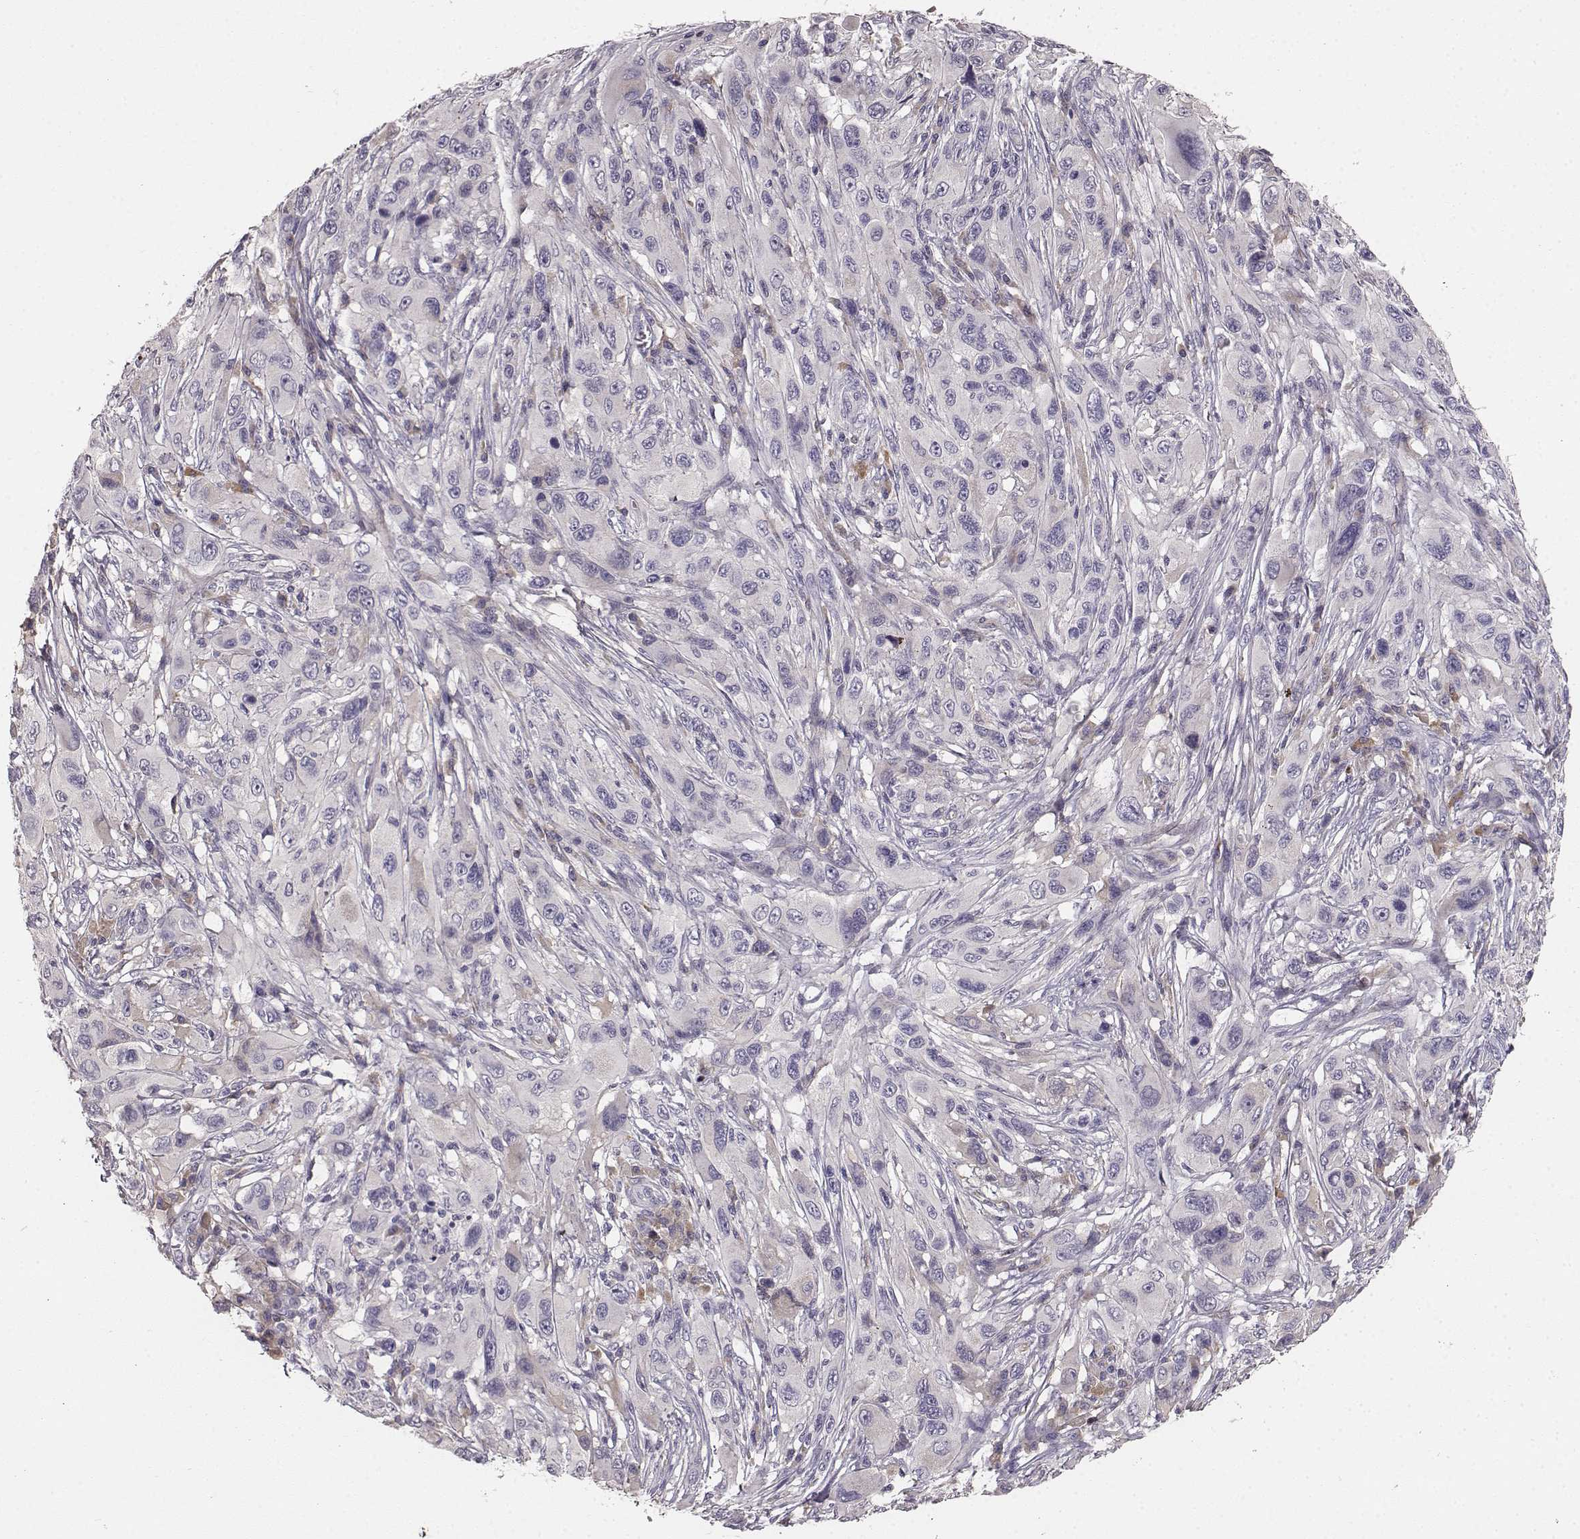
{"staining": {"intensity": "negative", "quantity": "none", "location": "none"}, "tissue": "melanoma", "cell_type": "Tumor cells", "image_type": "cancer", "snomed": [{"axis": "morphology", "description": "Malignant melanoma, NOS"}, {"axis": "topography", "description": "Skin"}], "caption": "Immunohistochemistry photomicrograph of neoplastic tissue: human melanoma stained with DAB demonstrates no significant protein expression in tumor cells. The staining was performed using DAB (3,3'-diaminobenzidine) to visualize the protein expression in brown, while the nuclei were stained in blue with hematoxylin (Magnification: 20x).", "gene": "YJEFN3", "patient": {"sex": "male", "age": 53}}